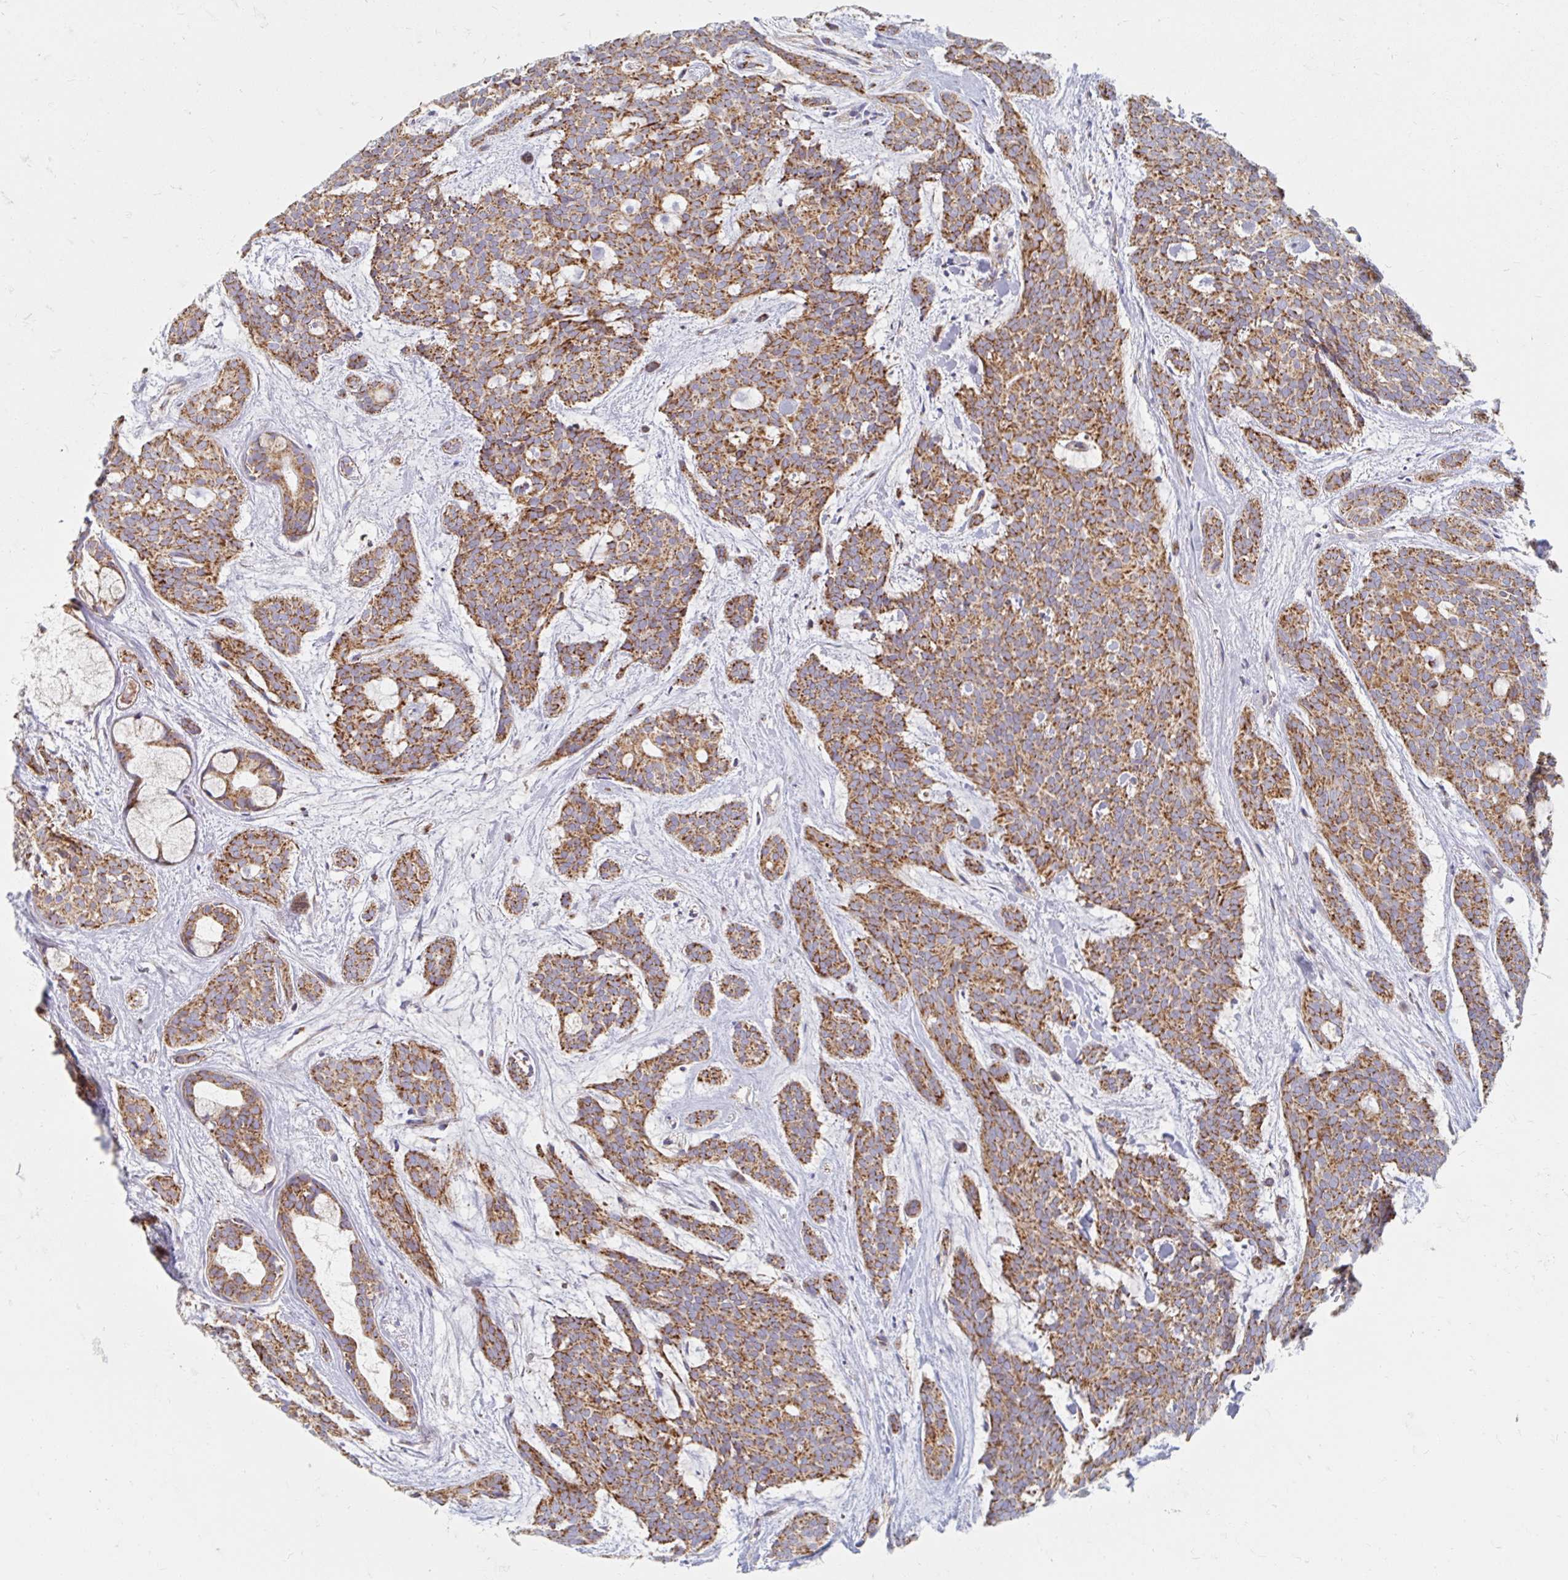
{"staining": {"intensity": "strong", "quantity": ">75%", "location": "cytoplasmic/membranous"}, "tissue": "head and neck cancer", "cell_type": "Tumor cells", "image_type": "cancer", "snomed": [{"axis": "morphology", "description": "Adenocarcinoma, NOS"}, {"axis": "topography", "description": "Head-Neck"}], "caption": "Protein staining reveals strong cytoplasmic/membranous staining in approximately >75% of tumor cells in head and neck cancer (adenocarcinoma). Immunohistochemistry stains the protein of interest in brown and the nuclei are stained blue.", "gene": "MAVS", "patient": {"sex": "male", "age": 66}}